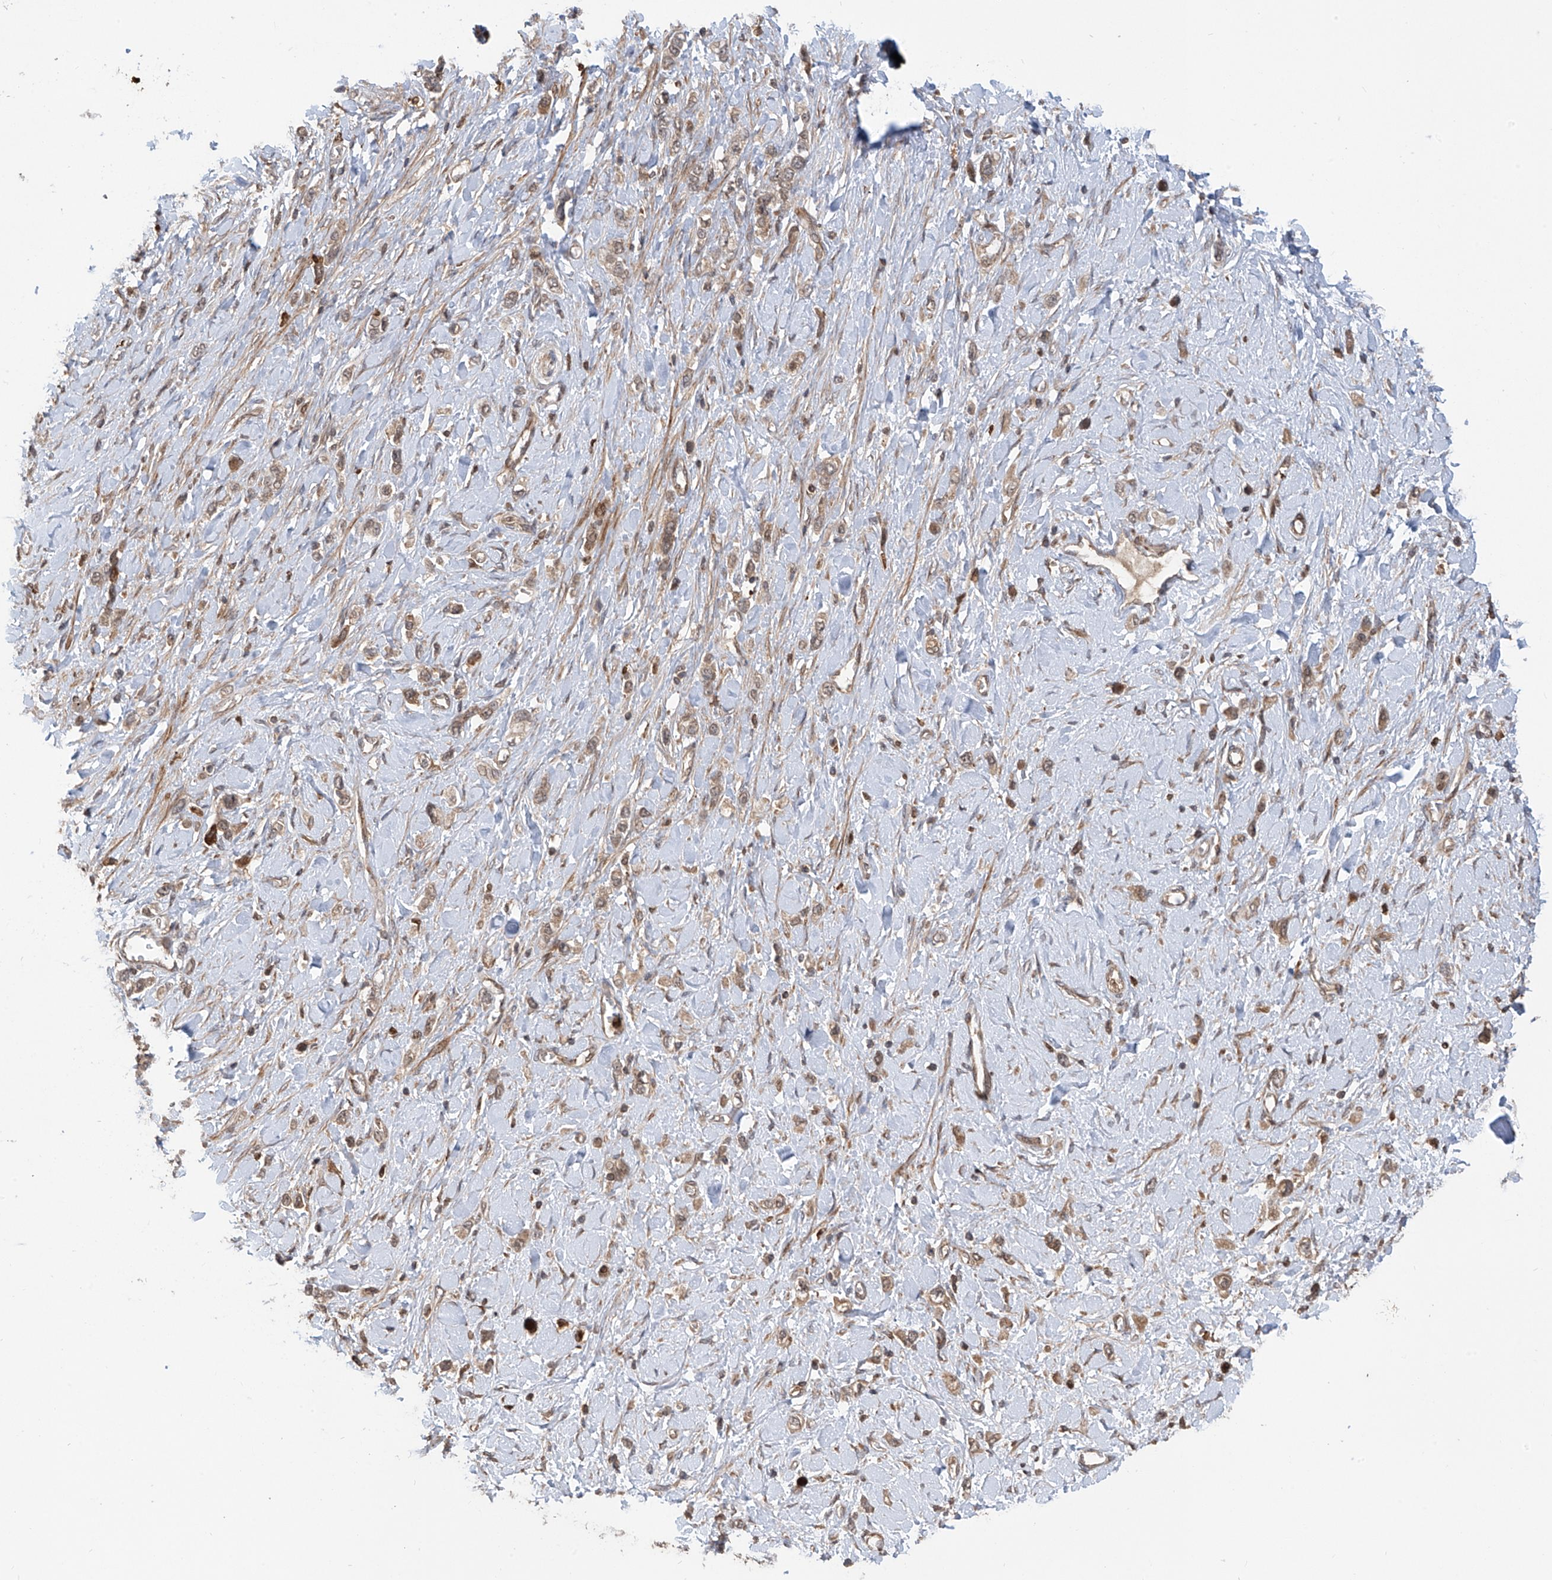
{"staining": {"intensity": "weak", "quantity": ">75%", "location": "cytoplasmic/membranous,nuclear"}, "tissue": "stomach cancer", "cell_type": "Tumor cells", "image_type": "cancer", "snomed": [{"axis": "morphology", "description": "Normal tissue, NOS"}, {"axis": "morphology", "description": "Adenocarcinoma, NOS"}, {"axis": "topography", "description": "Stomach, upper"}, {"axis": "topography", "description": "Stomach"}], "caption": "An image of stomach cancer (adenocarcinoma) stained for a protein demonstrates weak cytoplasmic/membranous and nuclear brown staining in tumor cells. The protein is stained brown, and the nuclei are stained in blue (DAB (3,3'-diaminobenzidine) IHC with brightfield microscopy, high magnification).", "gene": "ATAD2B", "patient": {"sex": "female", "age": 65}}